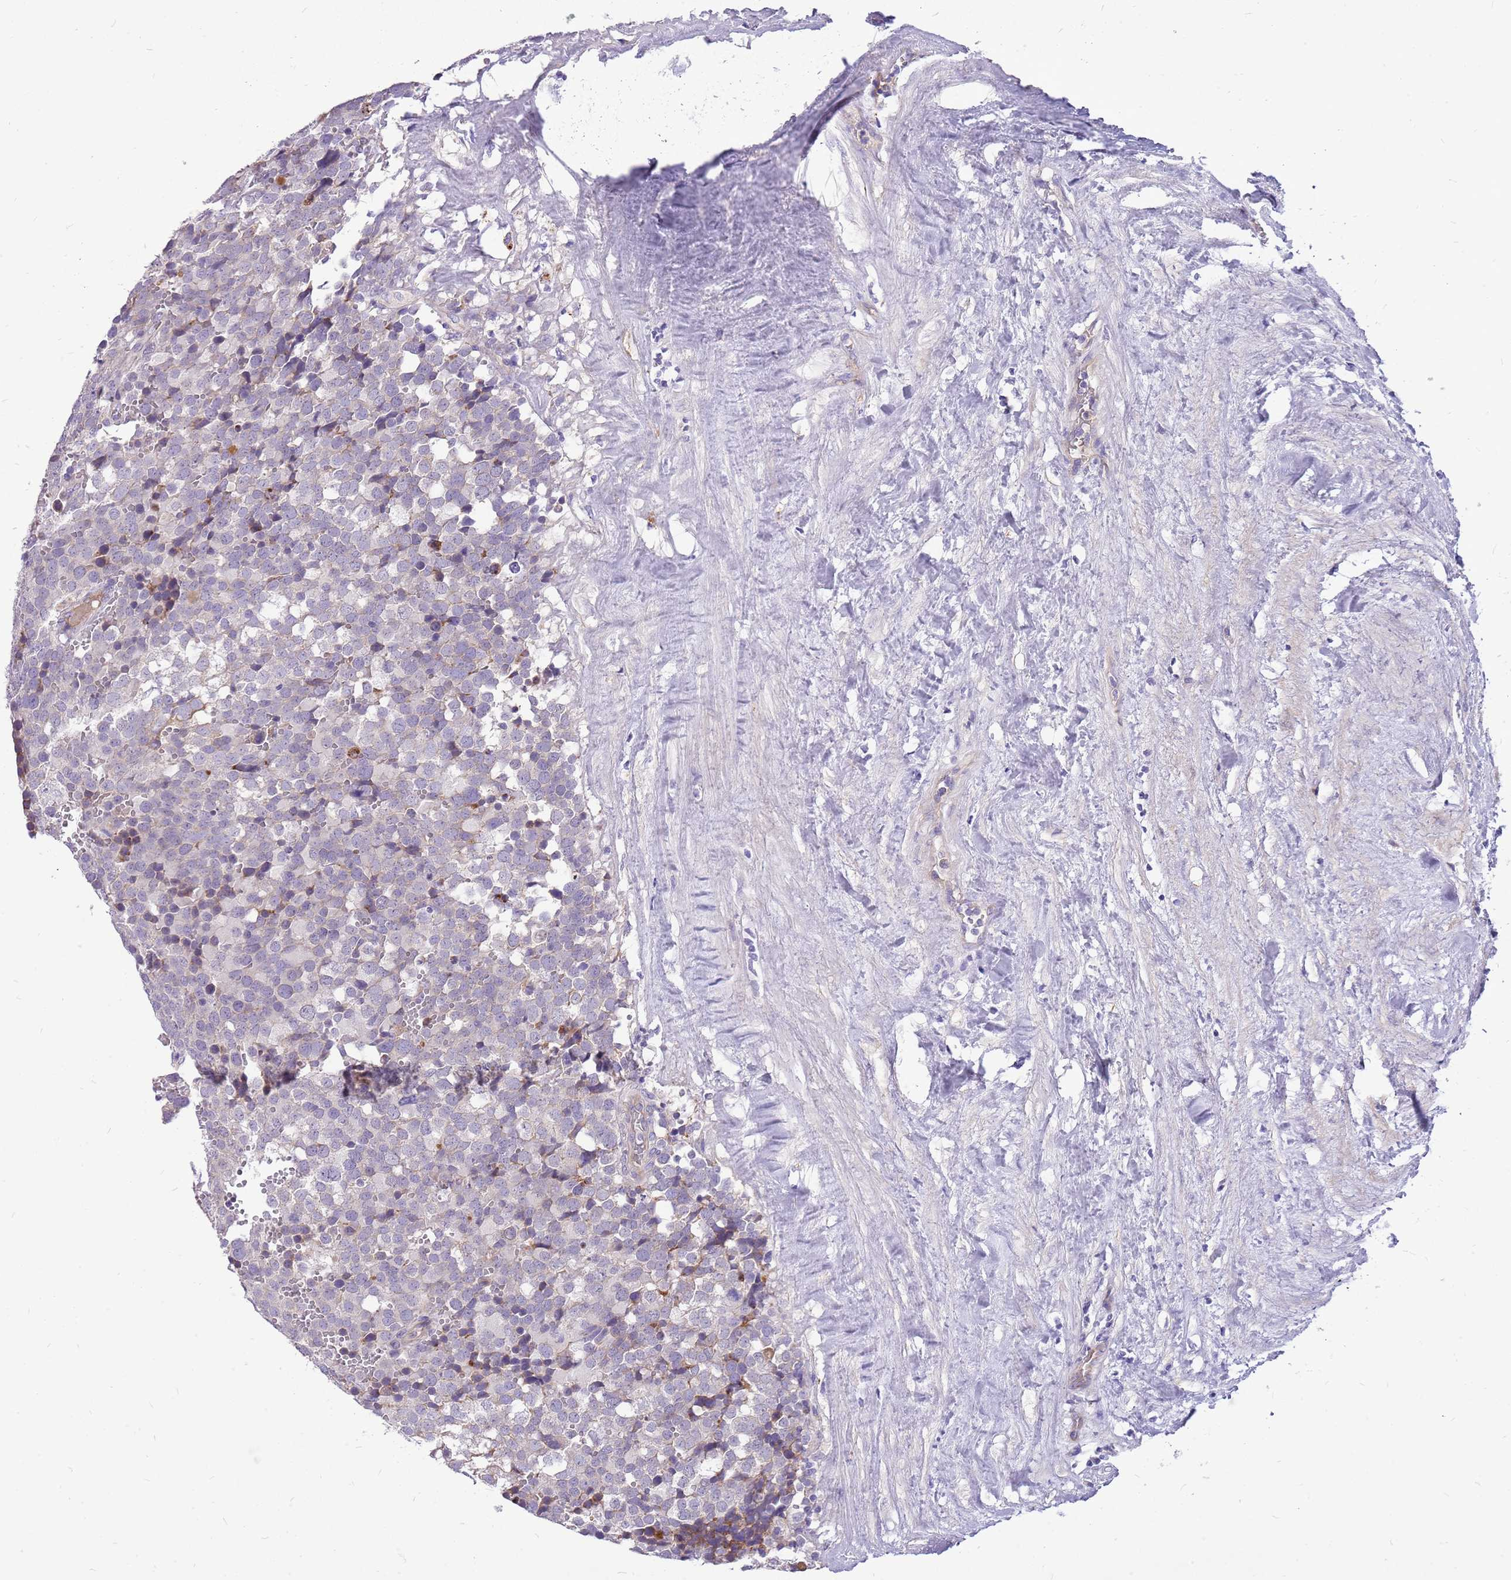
{"staining": {"intensity": "negative", "quantity": "none", "location": "none"}, "tissue": "testis cancer", "cell_type": "Tumor cells", "image_type": "cancer", "snomed": [{"axis": "morphology", "description": "Seminoma, NOS"}, {"axis": "topography", "description": "Testis"}], "caption": "IHC of testis seminoma exhibits no staining in tumor cells.", "gene": "NTN4", "patient": {"sex": "male", "age": 71}}